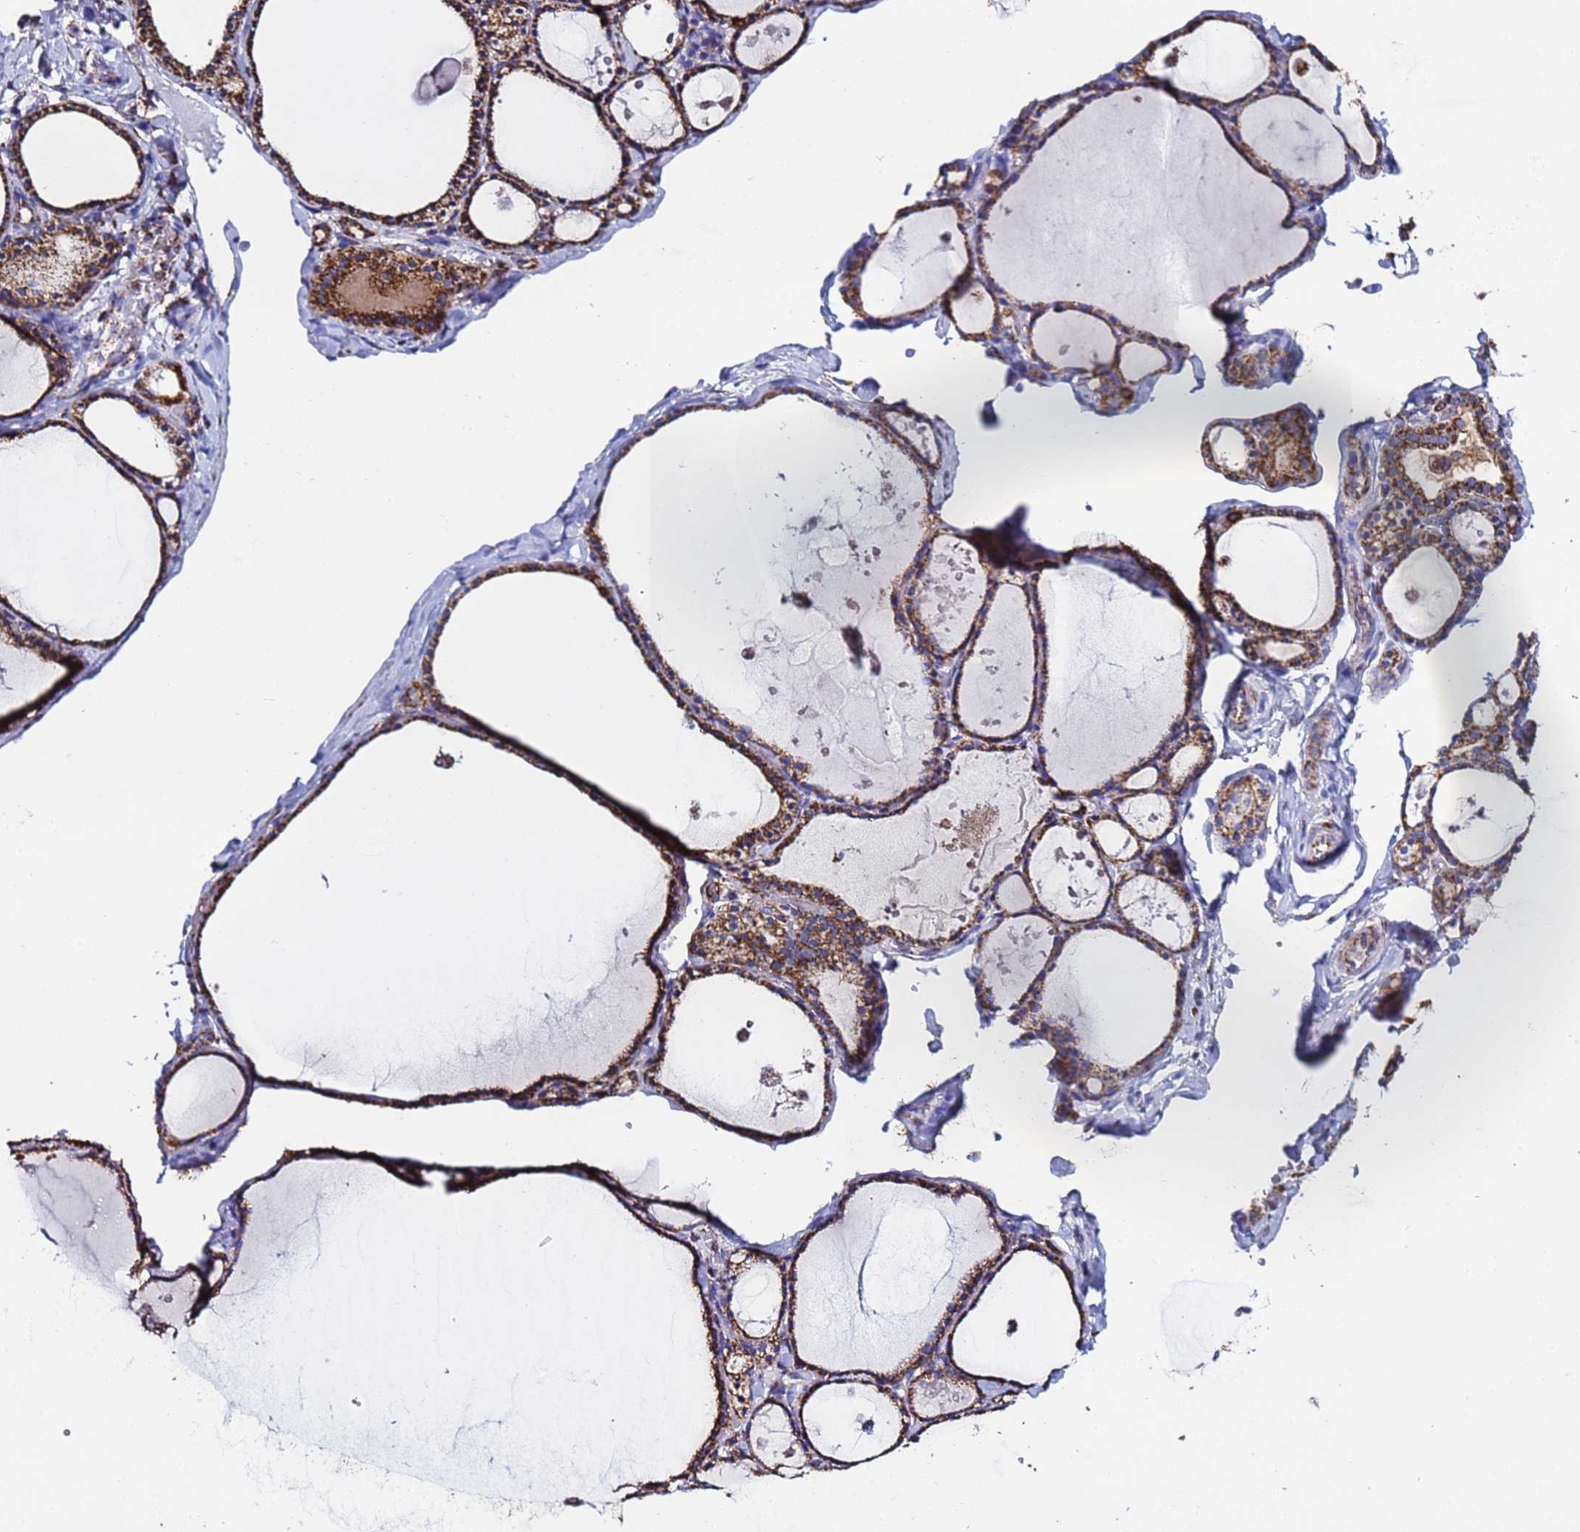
{"staining": {"intensity": "strong", "quantity": ">75%", "location": "cytoplasmic/membranous"}, "tissue": "thyroid gland", "cell_type": "Glandular cells", "image_type": "normal", "snomed": [{"axis": "morphology", "description": "Normal tissue, NOS"}, {"axis": "topography", "description": "Thyroid gland"}], "caption": "A brown stain shows strong cytoplasmic/membranous positivity of a protein in glandular cells of unremarkable human thyroid gland. Immunohistochemistry (ihc) stains the protein of interest in brown and the nuclei are stained blue.", "gene": "GLUD1", "patient": {"sex": "male", "age": 56}}